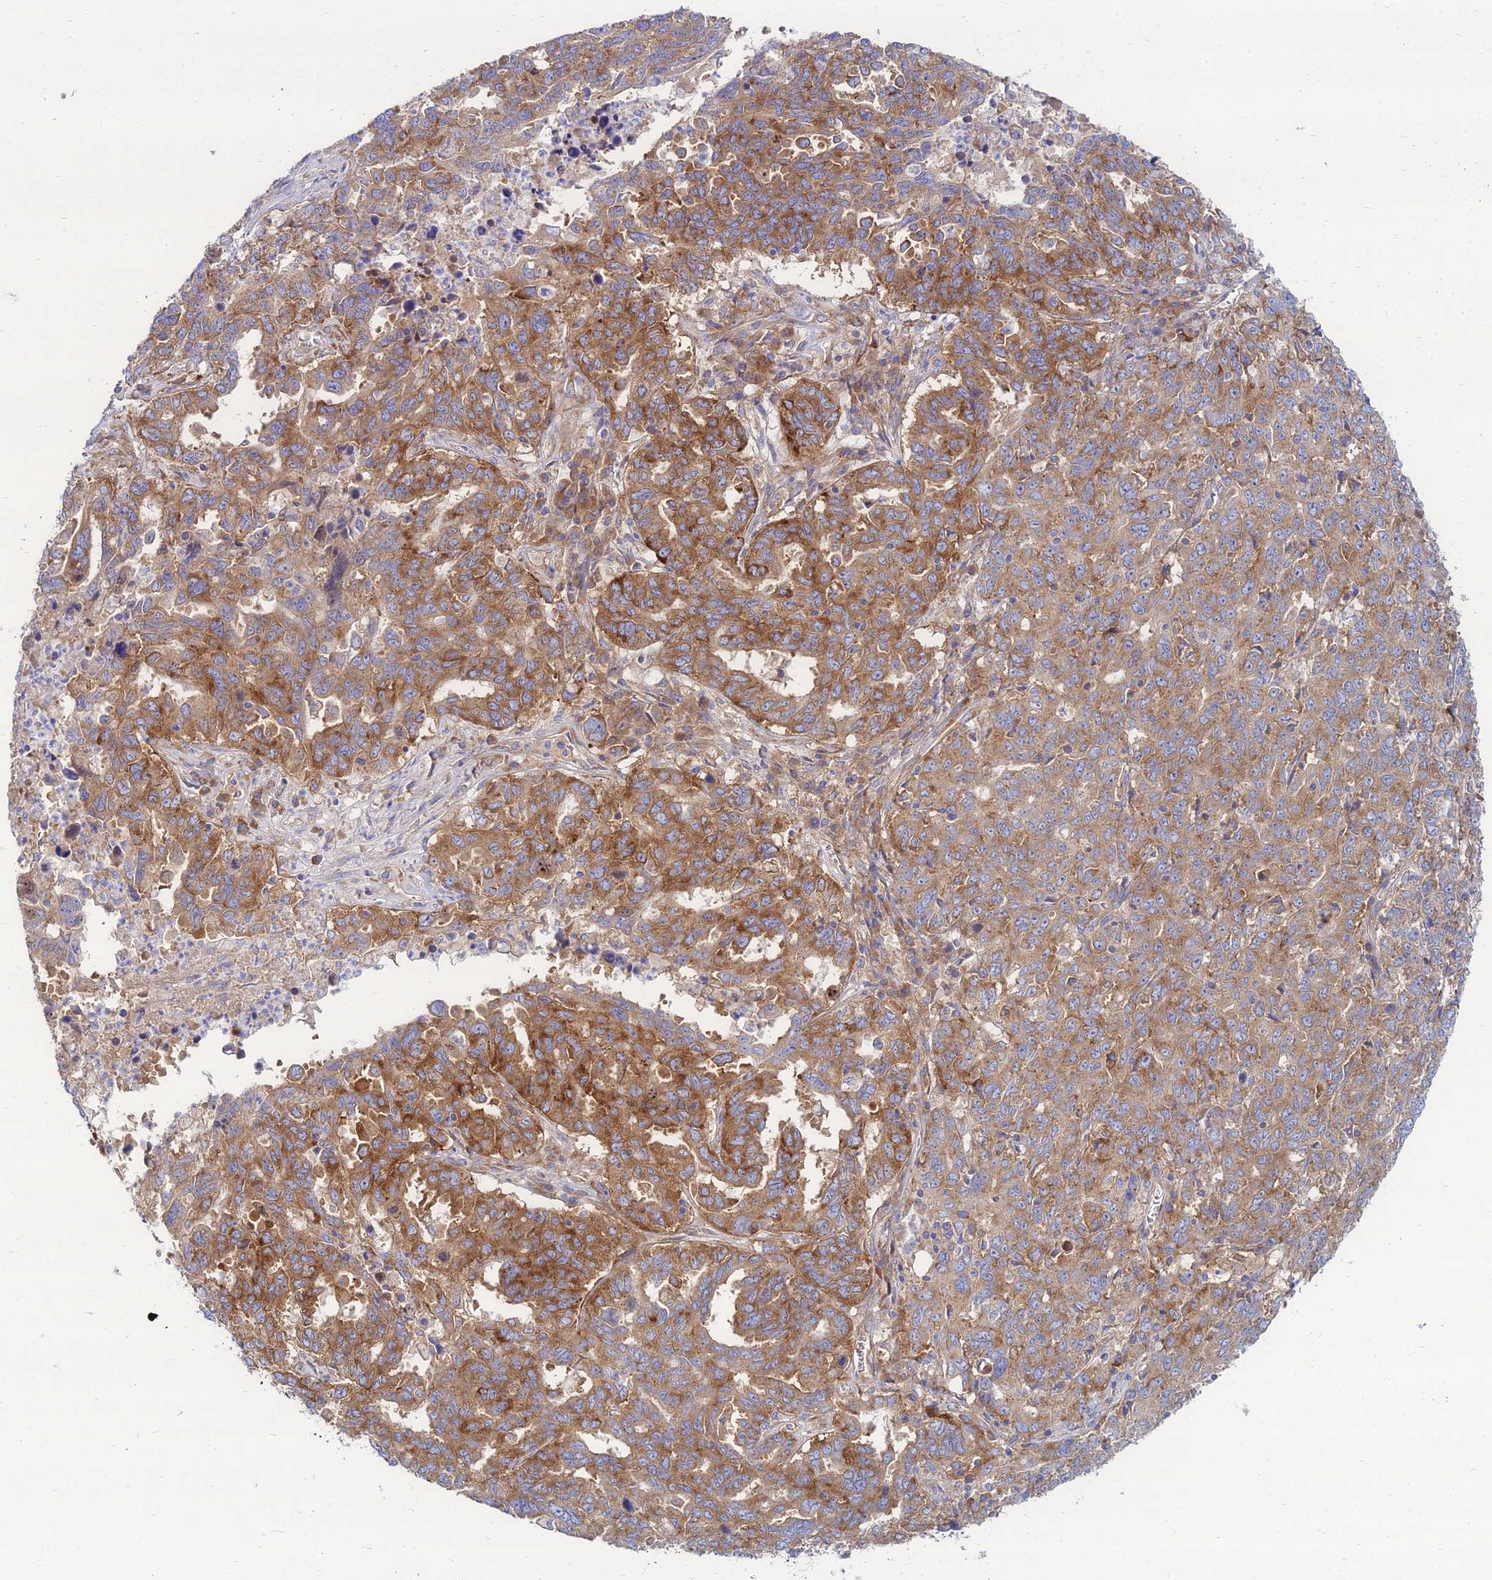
{"staining": {"intensity": "moderate", "quantity": ">75%", "location": "cytoplasmic/membranous"}, "tissue": "ovarian cancer", "cell_type": "Tumor cells", "image_type": "cancer", "snomed": [{"axis": "morphology", "description": "Carcinoma, endometroid"}, {"axis": "topography", "description": "Ovary"}], "caption": "The histopathology image reveals immunohistochemical staining of ovarian cancer (endometroid carcinoma). There is moderate cytoplasmic/membranous expression is seen in about >75% of tumor cells.", "gene": "TXLNA", "patient": {"sex": "female", "age": 62}}